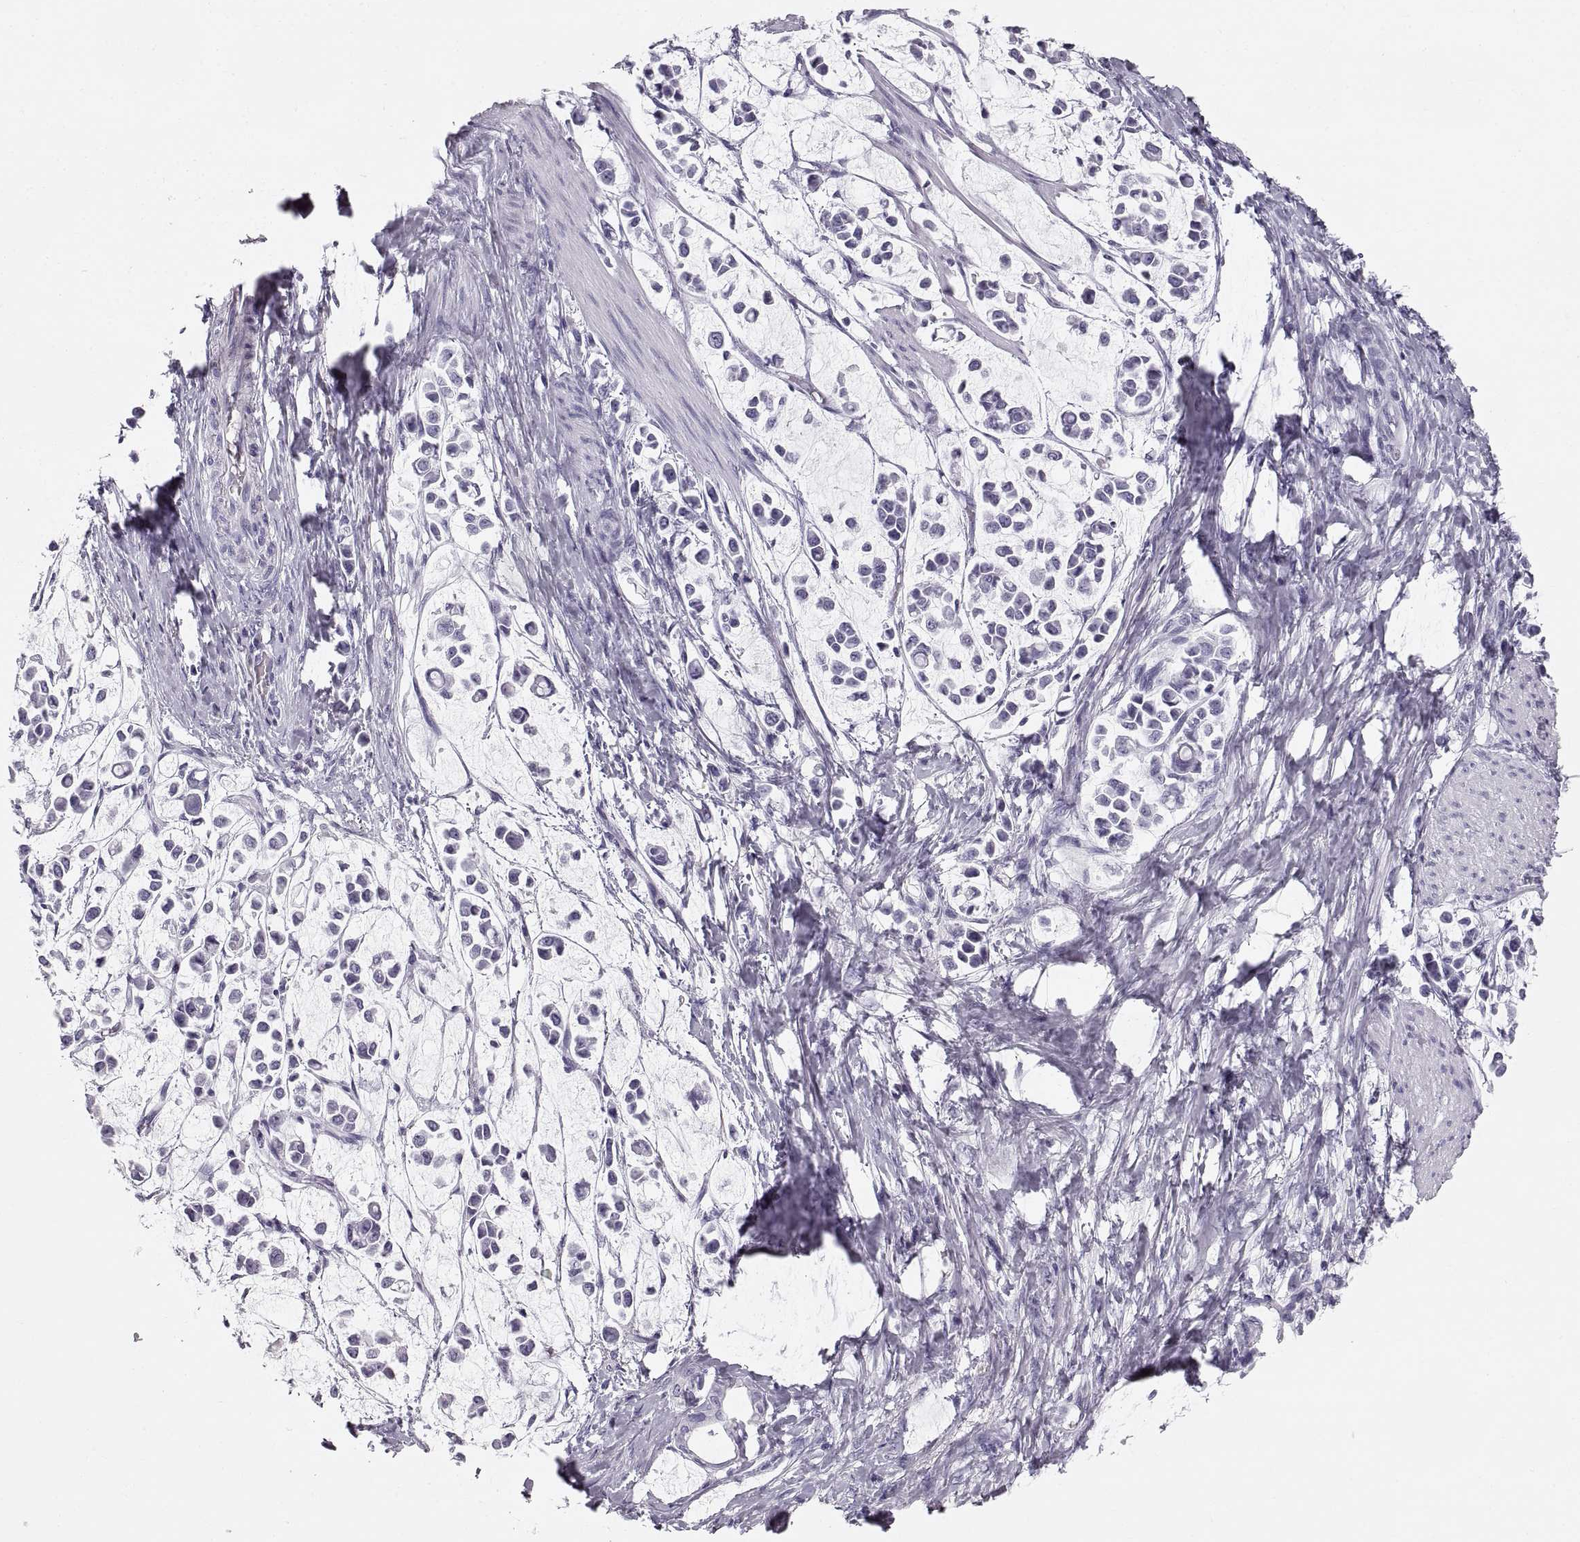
{"staining": {"intensity": "negative", "quantity": "none", "location": "none"}, "tissue": "stomach cancer", "cell_type": "Tumor cells", "image_type": "cancer", "snomed": [{"axis": "morphology", "description": "Adenocarcinoma, NOS"}, {"axis": "topography", "description": "Stomach"}], "caption": "Immunohistochemical staining of stomach cancer (adenocarcinoma) reveals no significant expression in tumor cells.", "gene": "CRYAA", "patient": {"sex": "male", "age": 82}}